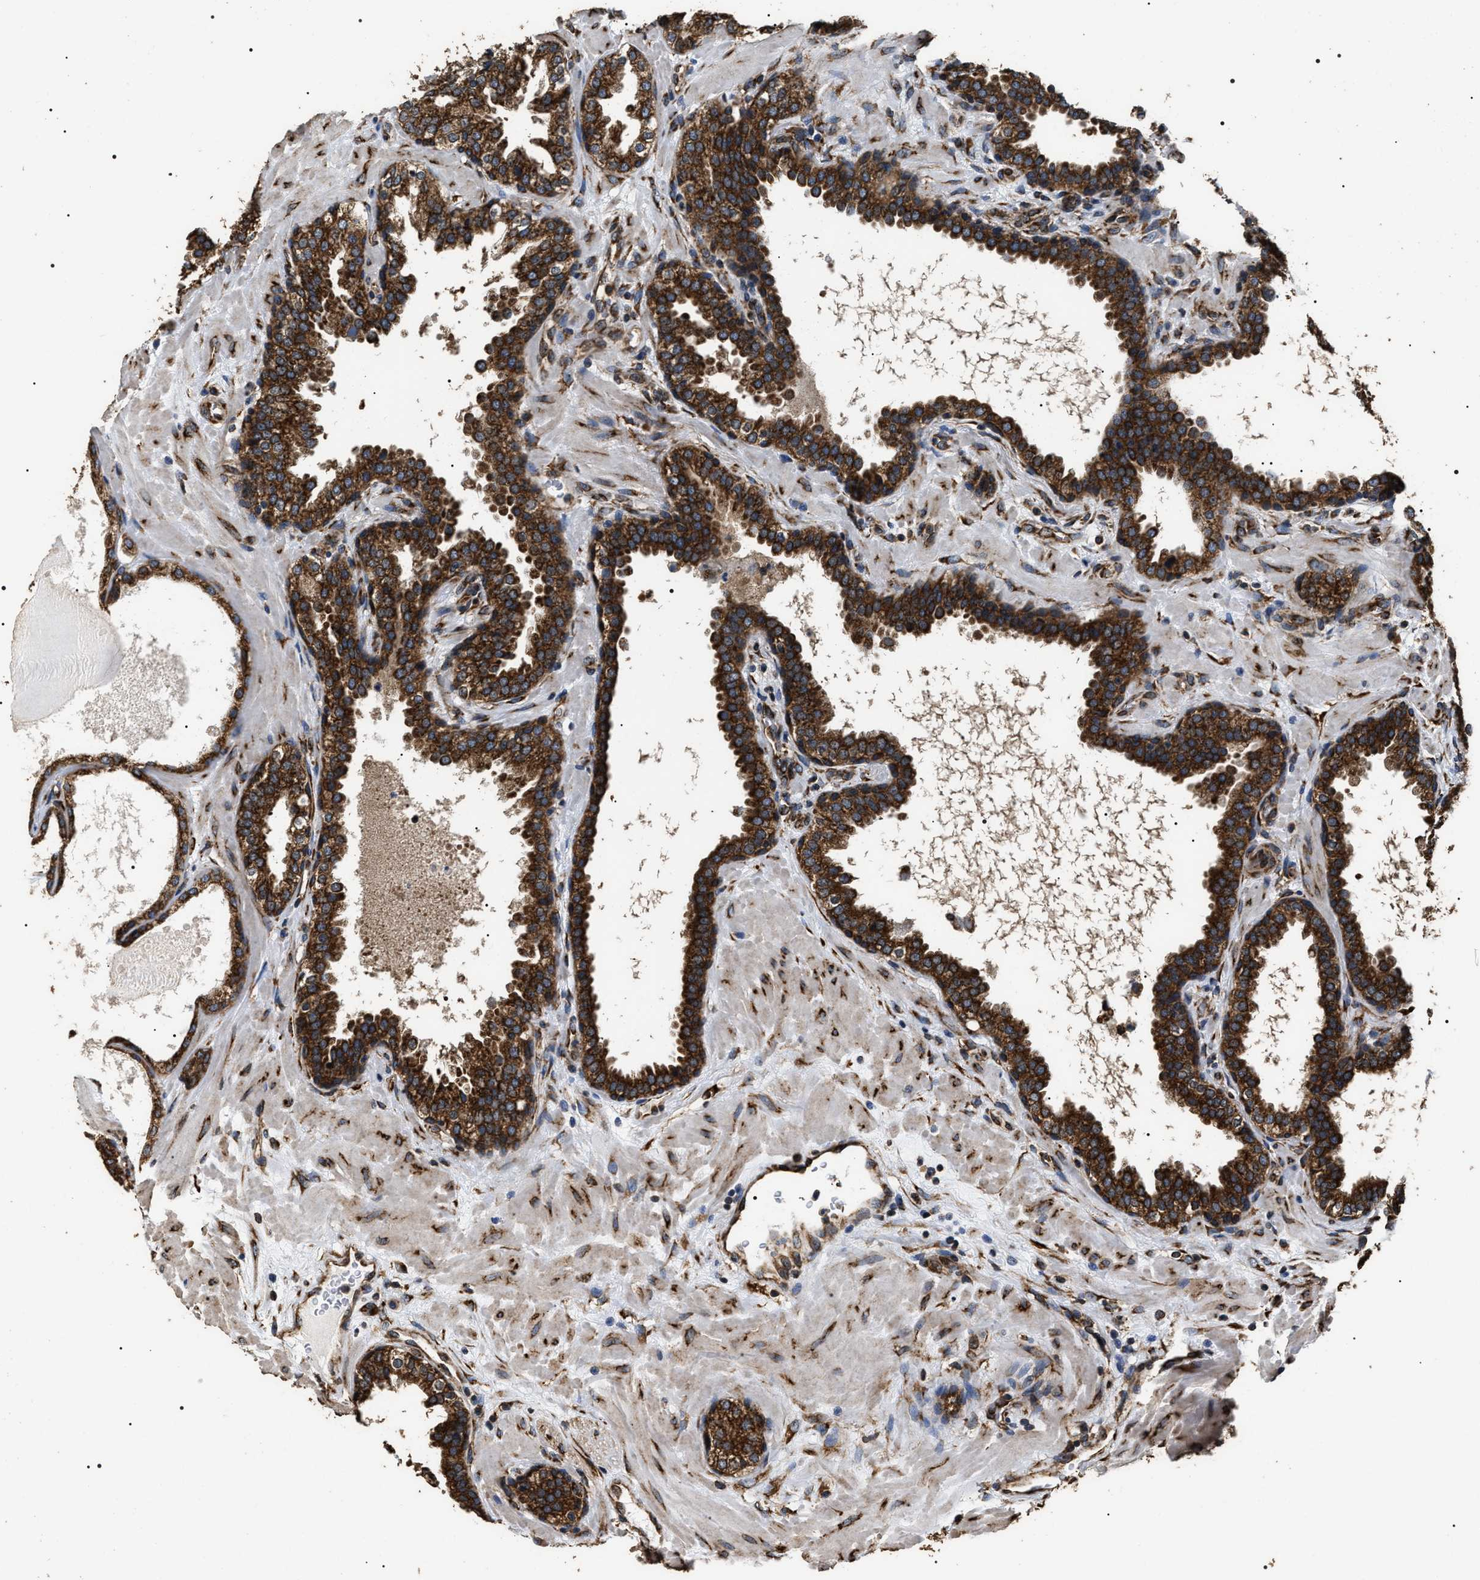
{"staining": {"intensity": "strong", "quantity": ">75%", "location": "cytoplasmic/membranous"}, "tissue": "prostate", "cell_type": "Glandular cells", "image_type": "normal", "snomed": [{"axis": "morphology", "description": "Normal tissue, NOS"}, {"axis": "topography", "description": "Prostate"}], "caption": "Immunohistochemical staining of unremarkable human prostate exhibits strong cytoplasmic/membranous protein expression in approximately >75% of glandular cells. Using DAB (3,3'-diaminobenzidine) (brown) and hematoxylin (blue) stains, captured at high magnification using brightfield microscopy.", "gene": "KTN1", "patient": {"sex": "male", "age": 51}}